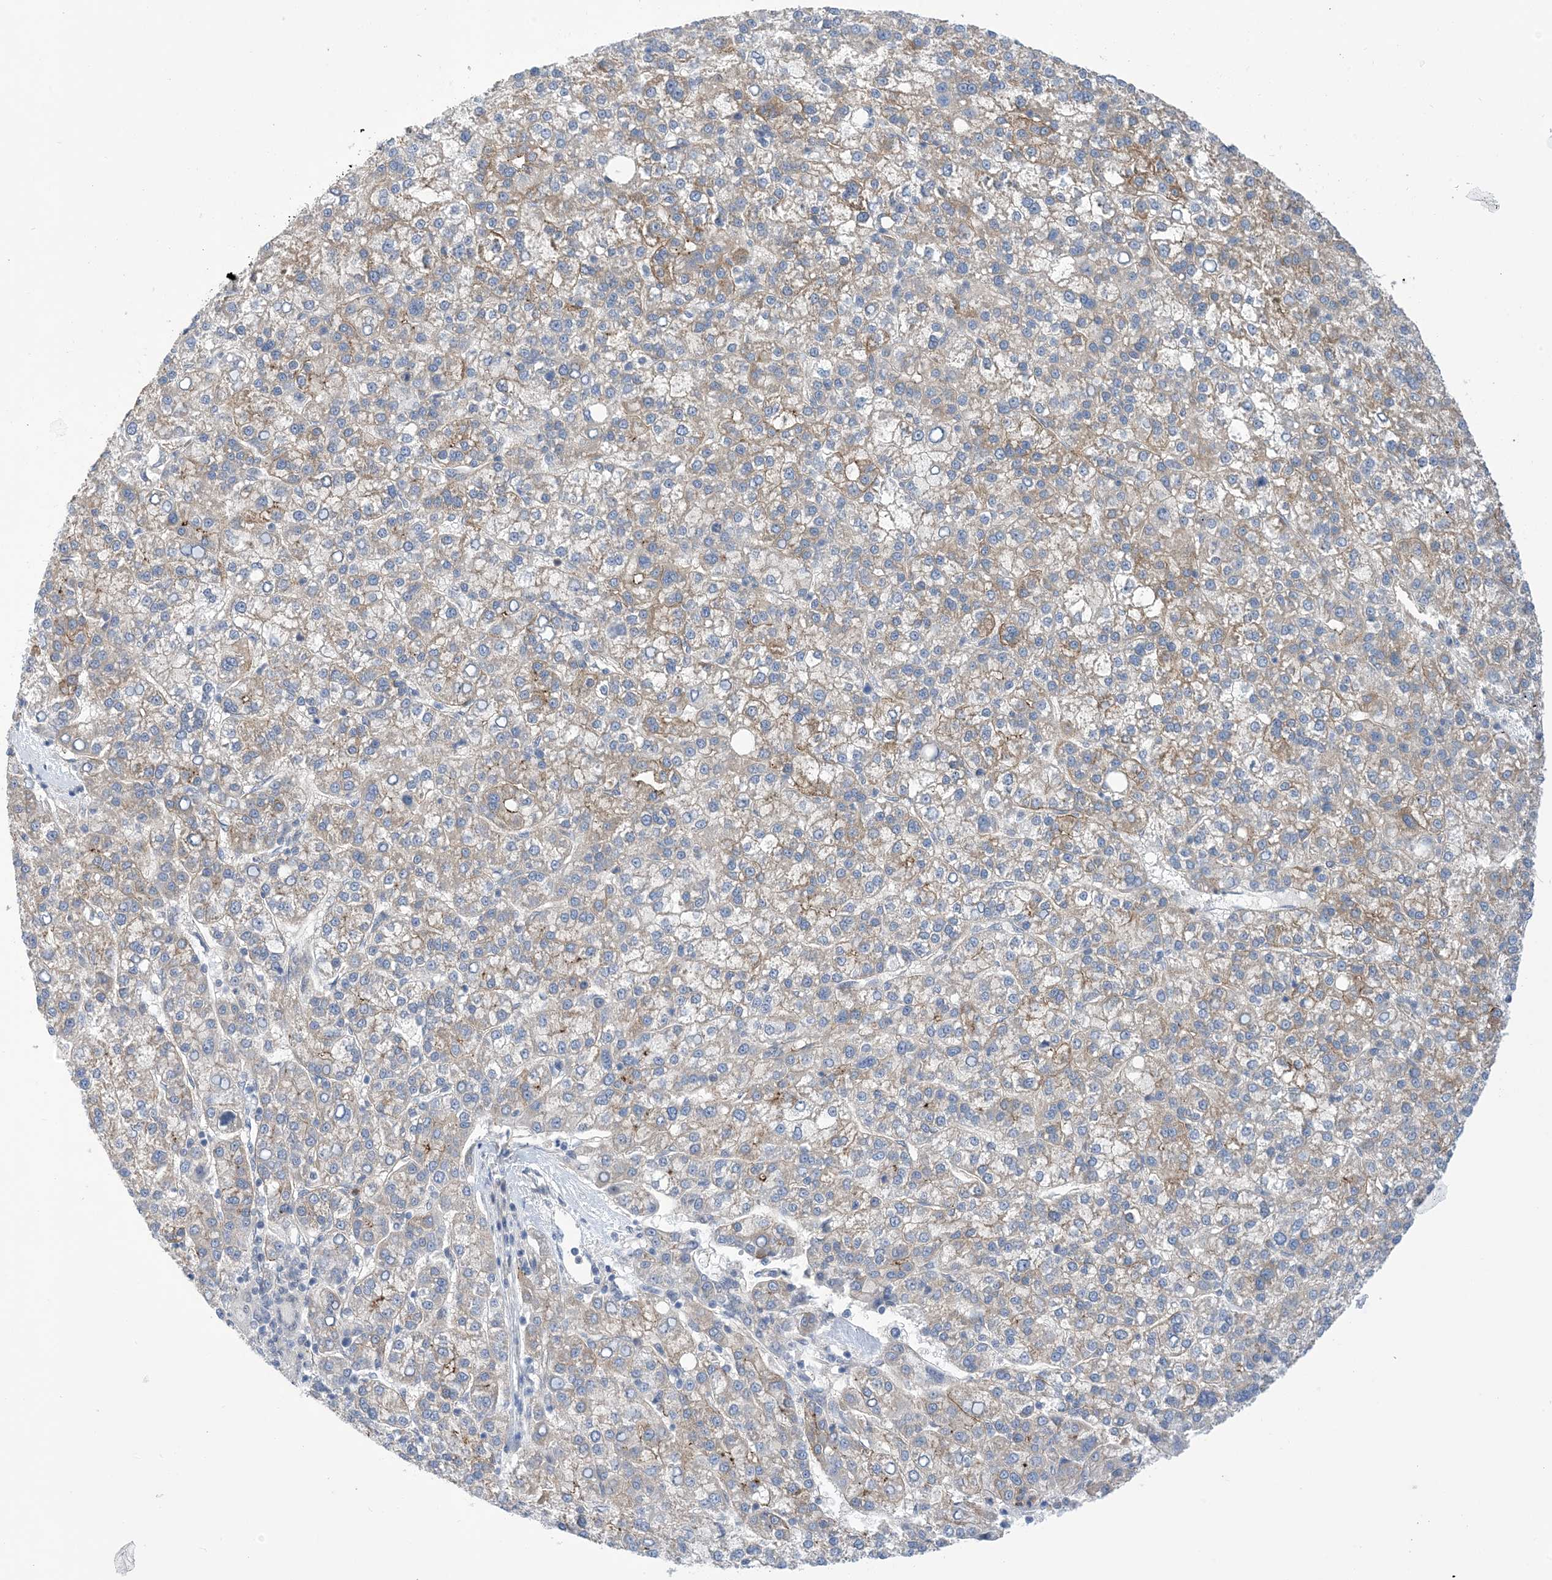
{"staining": {"intensity": "weak", "quantity": ">75%", "location": "cytoplasmic/membranous"}, "tissue": "liver cancer", "cell_type": "Tumor cells", "image_type": "cancer", "snomed": [{"axis": "morphology", "description": "Carcinoma, Hepatocellular, NOS"}, {"axis": "topography", "description": "Liver"}], "caption": "DAB immunohistochemical staining of liver cancer (hepatocellular carcinoma) reveals weak cytoplasmic/membranous protein staining in about >75% of tumor cells.", "gene": "EHBP1", "patient": {"sex": "female", "age": 58}}